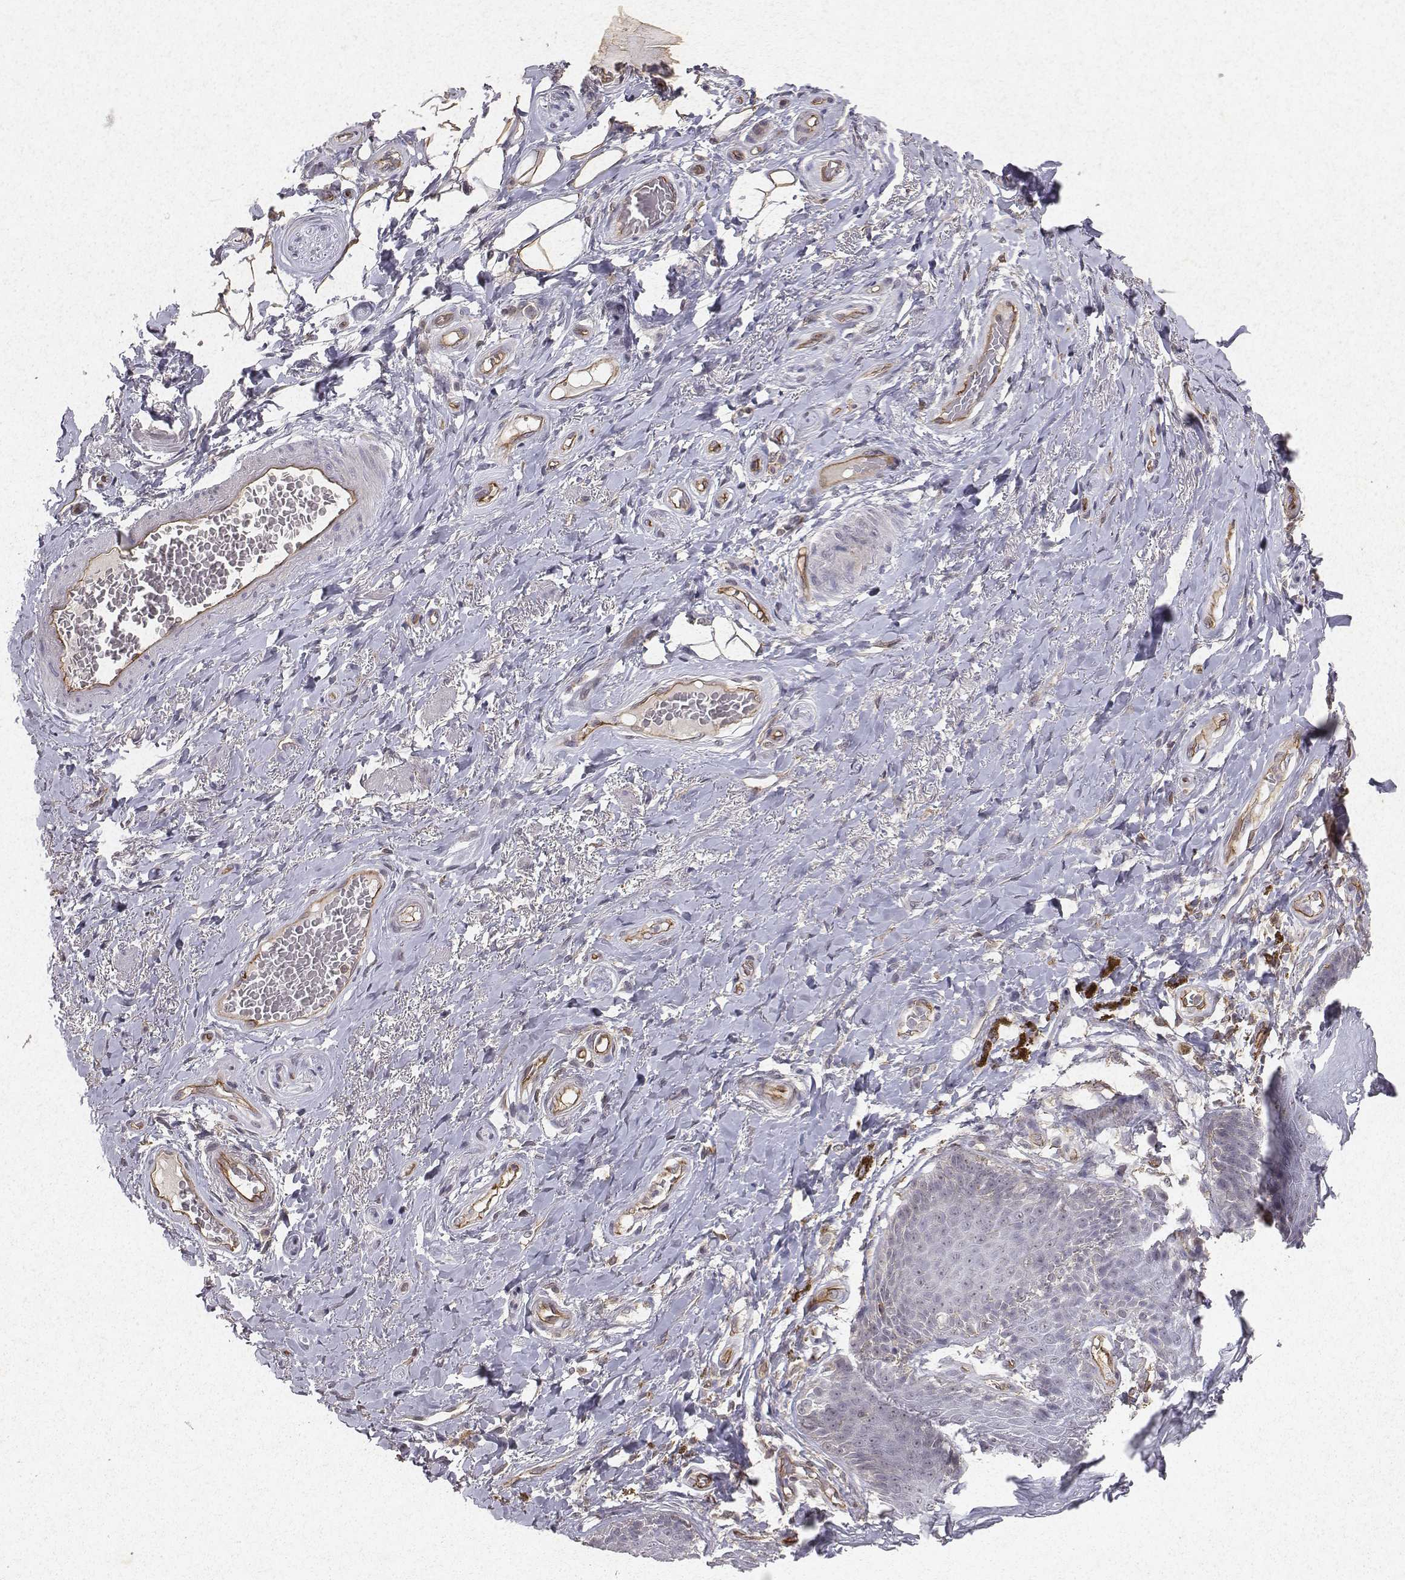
{"staining": {"intensity": "weak", "quantity": "25%-75%", "location": "cytoplasmic/membranous"}, "tissue": "adipose tissue", "cell_type": "Adipocytes", "image_type": "normal", "snomed": [{"axis": "morphology", "description": "Normal tissue, NOS"}, {"axis": "topography", "description": "Anal"}, {"axis": "topography", "description": "Peripheral nerve tissue"}], "caption": "Immunohistochemistry image of unremarkable adipose tissue: human adipose tissue stained using immunohistochemistry reveals low levels of weak protein expression localized specifically in the cytoplasmic/membranous of adipocytes, appearing as a cytoplasmic/membranous brown color.", "gene": "PTPRG", "patient": {"sex": "male", "age": 53}}